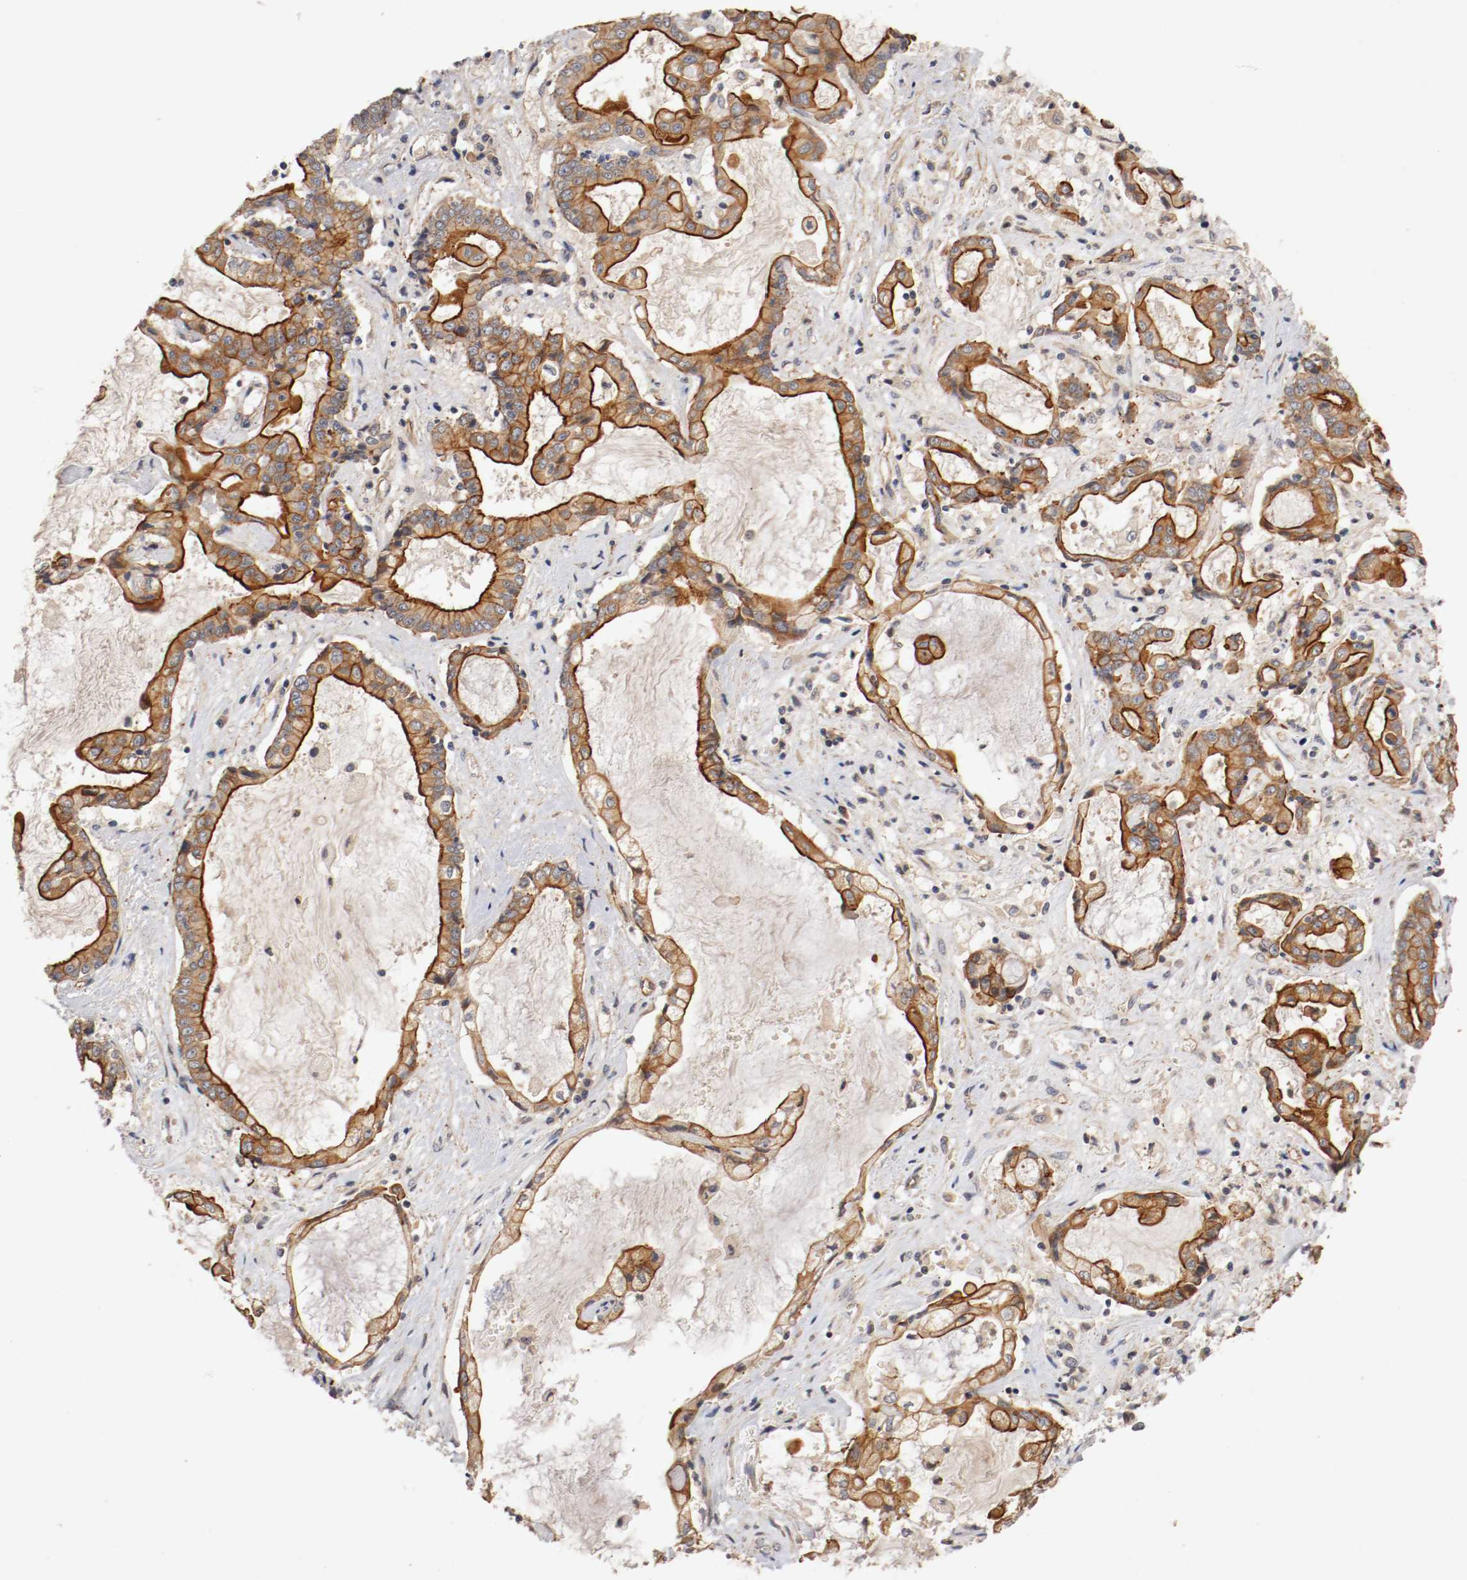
{"staining": {"intensity": "strong", "quantity": ">75%", "location": "cytoplasmic/membranous"}, "tissue": "liver cancer", "cell_type": "Tumor cells", "image_type": "cancer", "snomed": [{"axis": "morphology", "description": "Cholangiocarcinoma"}, {"axis": "topography", "description": "Liver"}], "caption": "Cholangiocarcinoma (liver) was stained to show a protein in brown. There is high levels of strong cytoplasmic/membranous expression in about >75% of tumor cells. (DAB = brown stain, brightfield microscopy at high magnification).", "gene": "TYK2", "patient": {"sex": "male", "age": 57}}